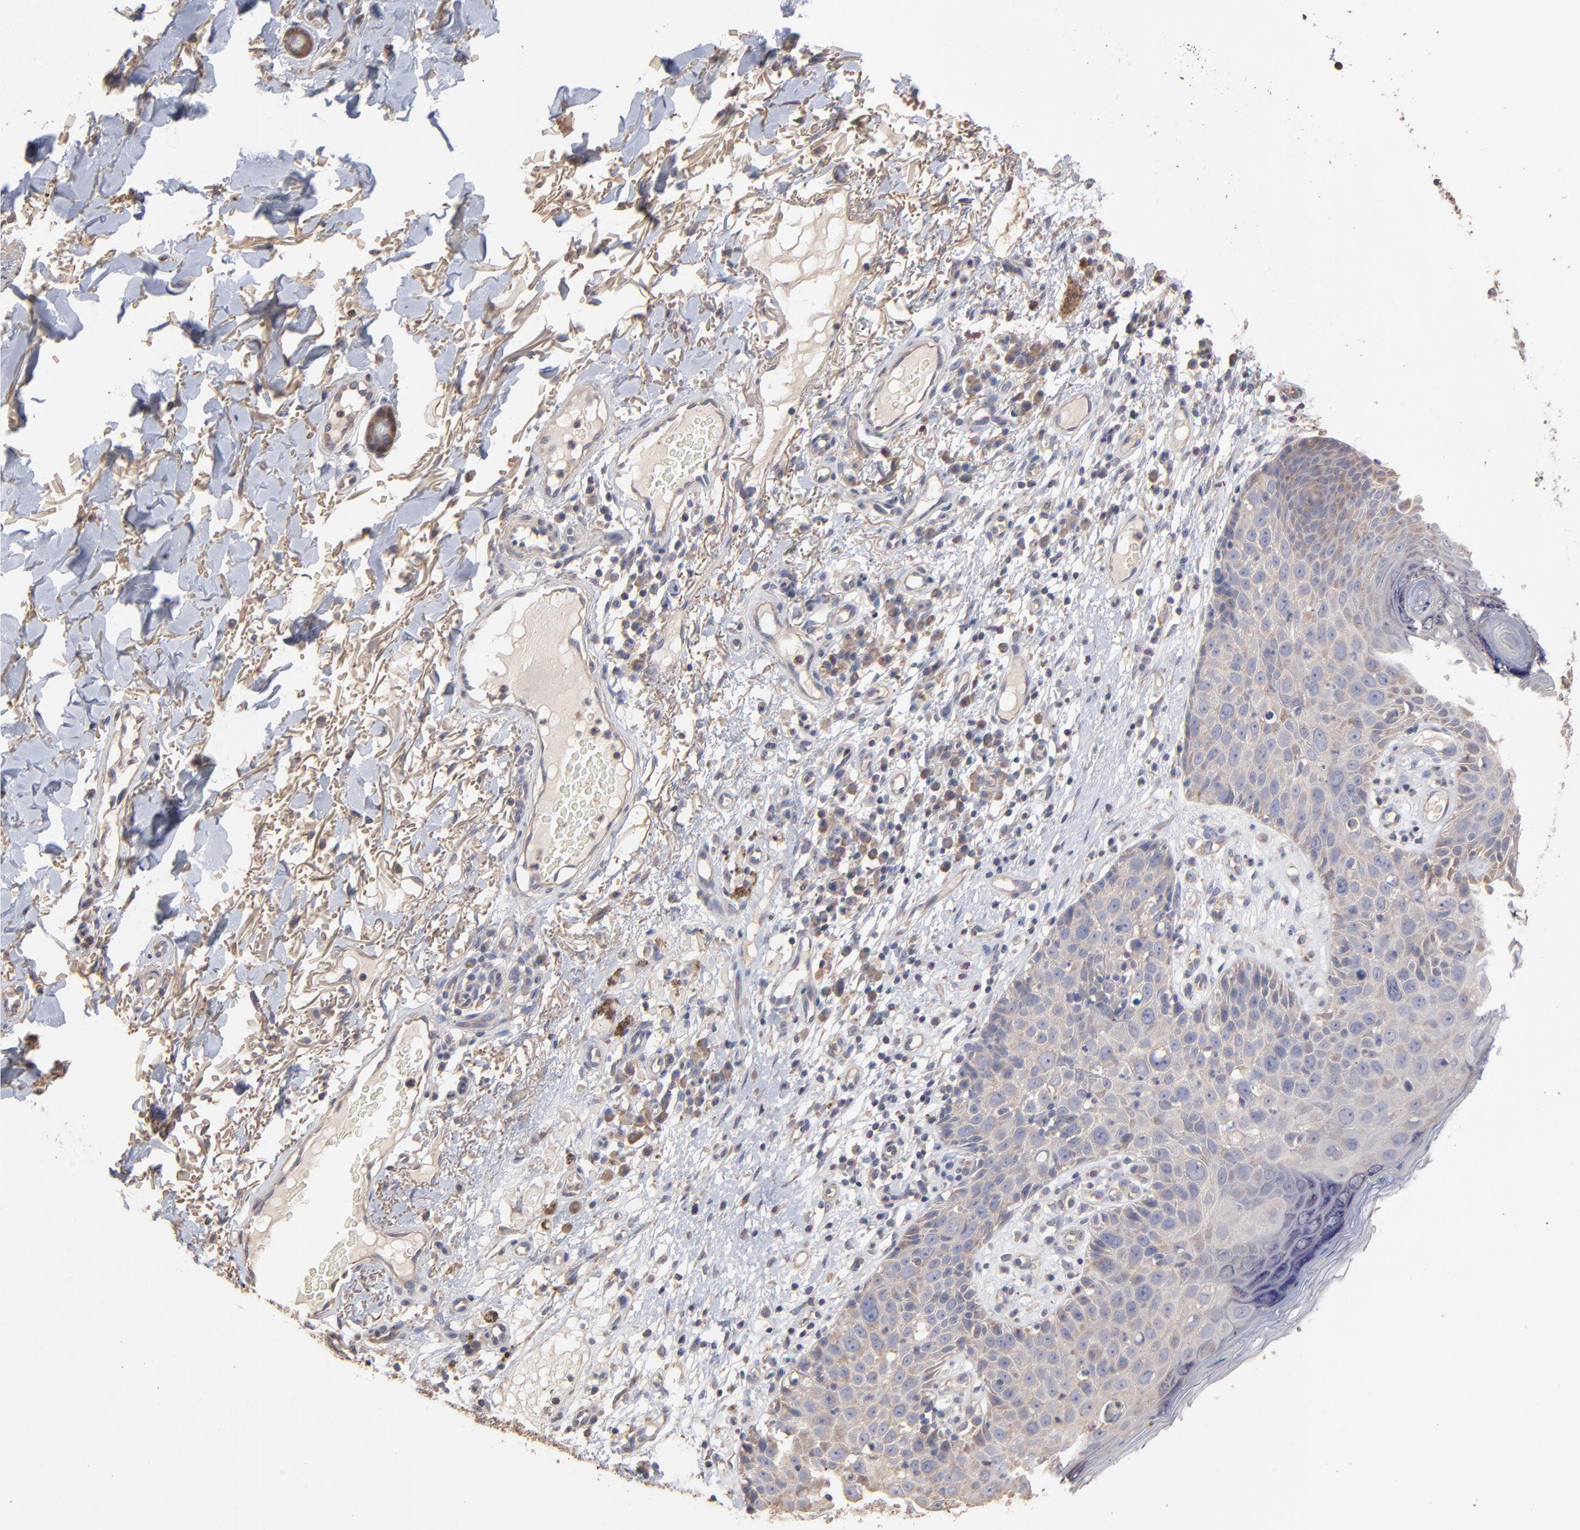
{"staining": {"intensity": "weak", "quantity": ">75%", "location": "cytoplasmic/membranous"}, "tissue": "skin cancer", "cell_type": "Tumor cells", "image_type": "cancer", "snomed": [{"axis": "morphology", "description": "Squamous cell carcinoma, NOS"}, {"axis": "topography", "description": "Skin"}], "caption": "Immunohistochemical staining of skin squamous cell carcinoma demonstrates weak cytoplasmic/membranous protein expression in approximately >75% of tumor cells.", "gene": "TANGO2", "patient": {"sex": "male", "age": 87}}